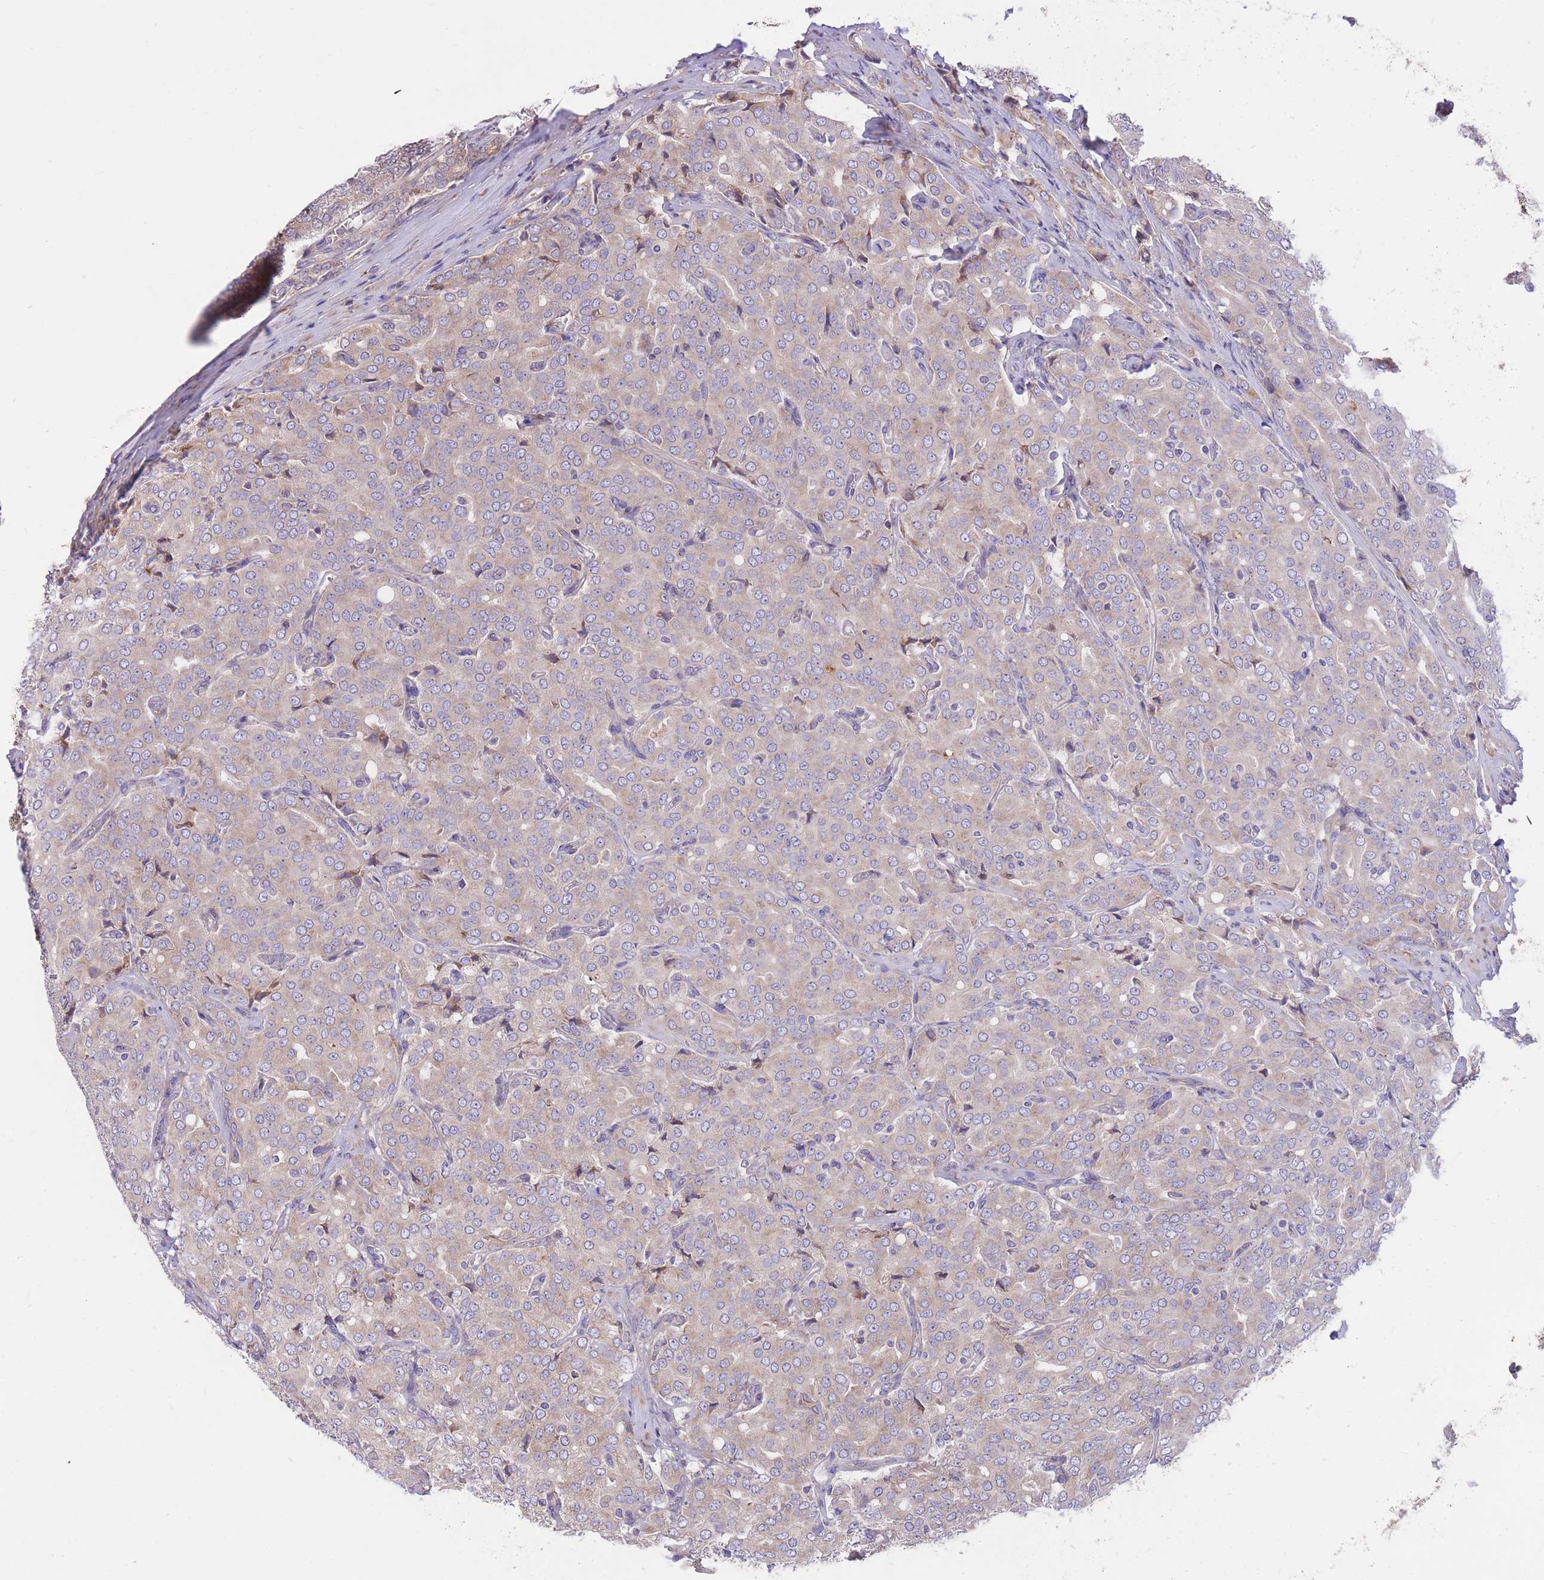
{"staining": {"intensity": "weak", "quantity": ">75%", "location": "cytoplasmic/membranous"}, "tissue": "prostate cancer", "cell_type": "Tumor cells", "image_type": "cancer", "snomed": [{"axis": "morphology", "description": "Adenocarcinoma, High grade"}, {"axis": "topography", "description": "Prostate"}], "caption": "A photomicrograph of human high-grade adenocarcinoma (prostate) stained for a protein shows weak cytoplasmic/membranous brown staining in tumor cells.", "gene": "GBP7", "patient": {"sex": "male", "age": 68}}